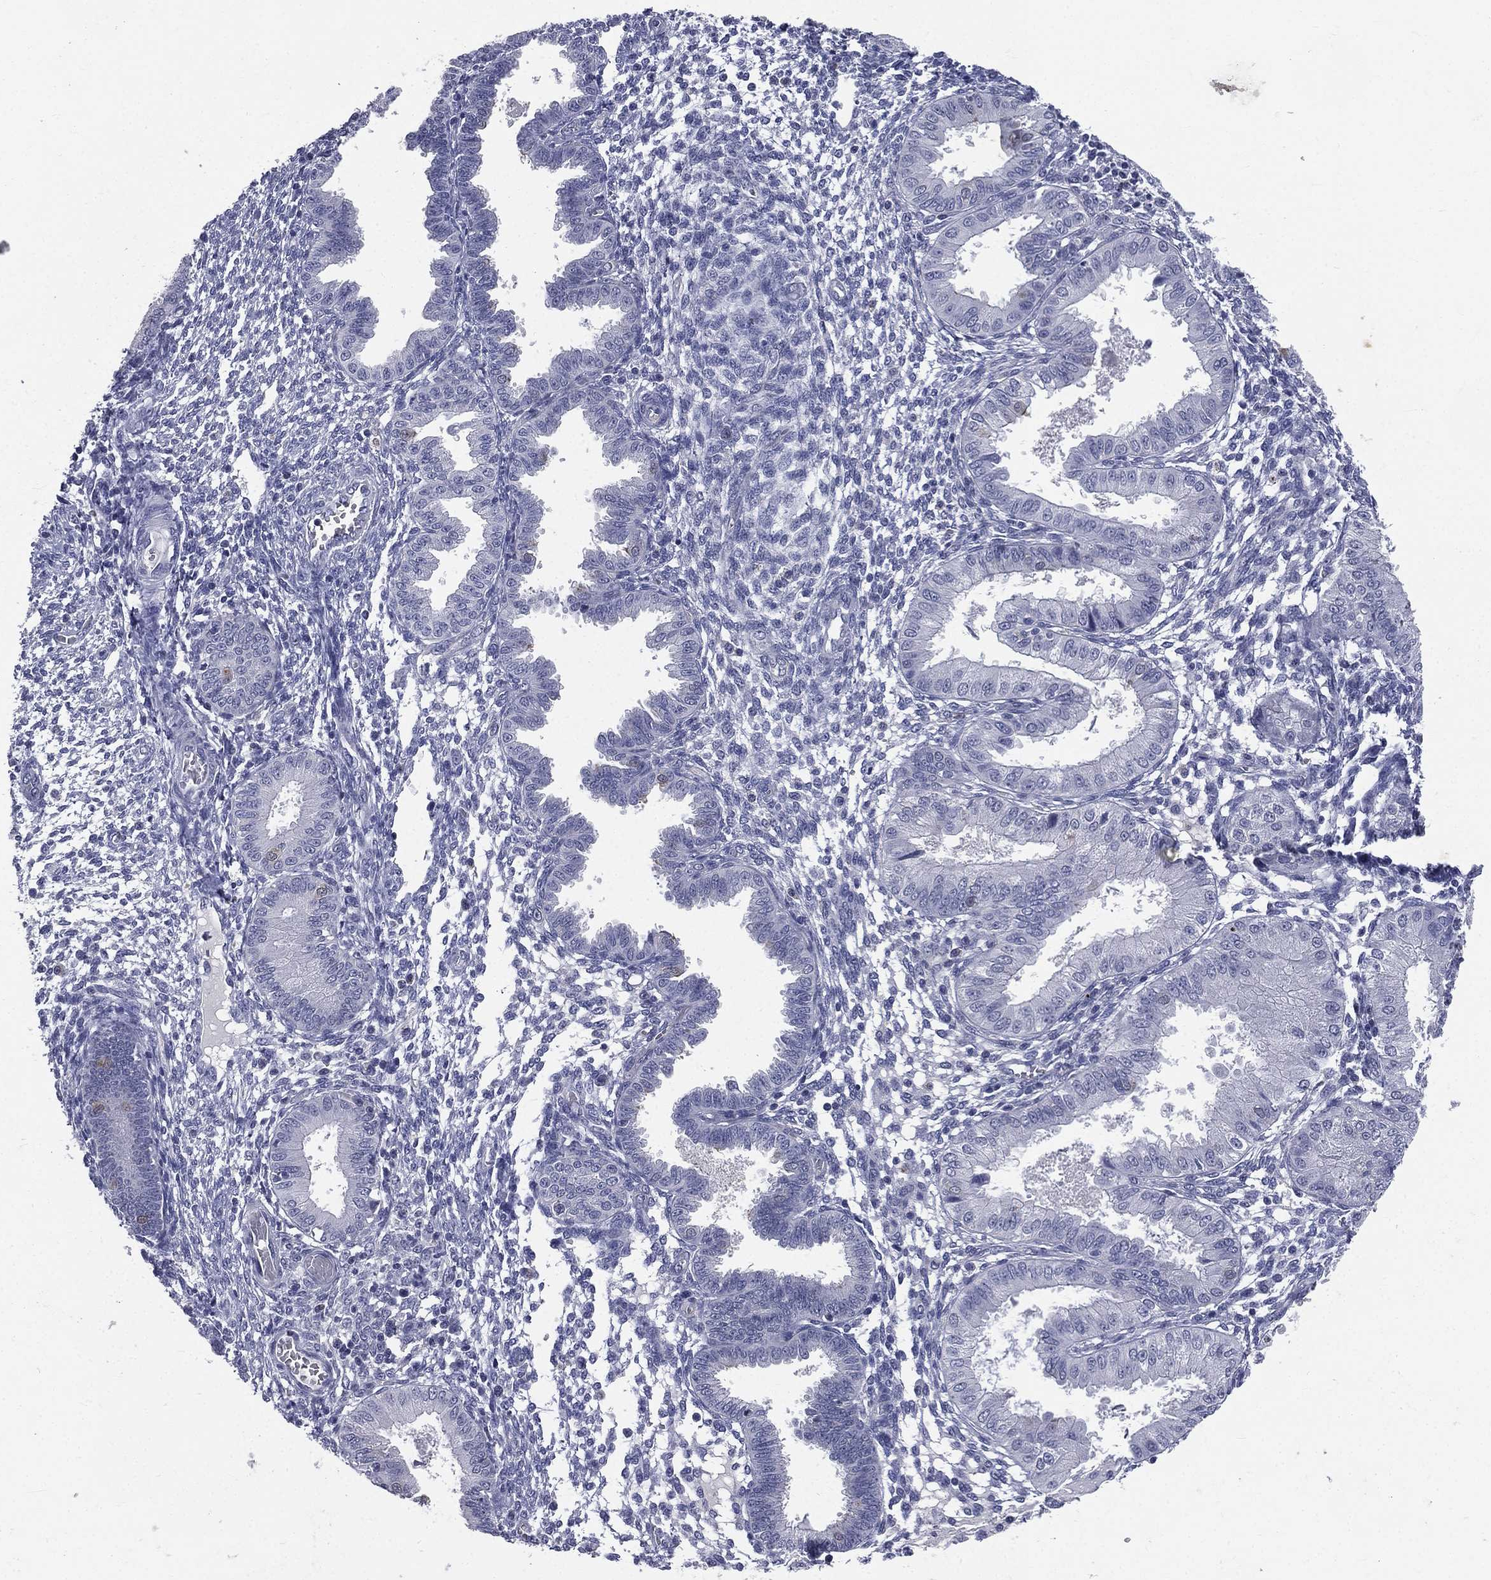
{"staining": {"intensity": "negative", "quantity": "none", "location": "none"}, "tissue": "endometrium", "cell_type": "Cells in endometrial stroma", "image_type": "normal", "snomed": [{"axis": "morphology", "description": "Normal tissue, NOS"}, {"axis": "topography", "description": "Endometrium"}], "caption": "IHC of normal human endometrium displays no expression in cells in endometrial stroma.", "gene": "IFT27", "patient": {"sex": "female", "age": 43}}